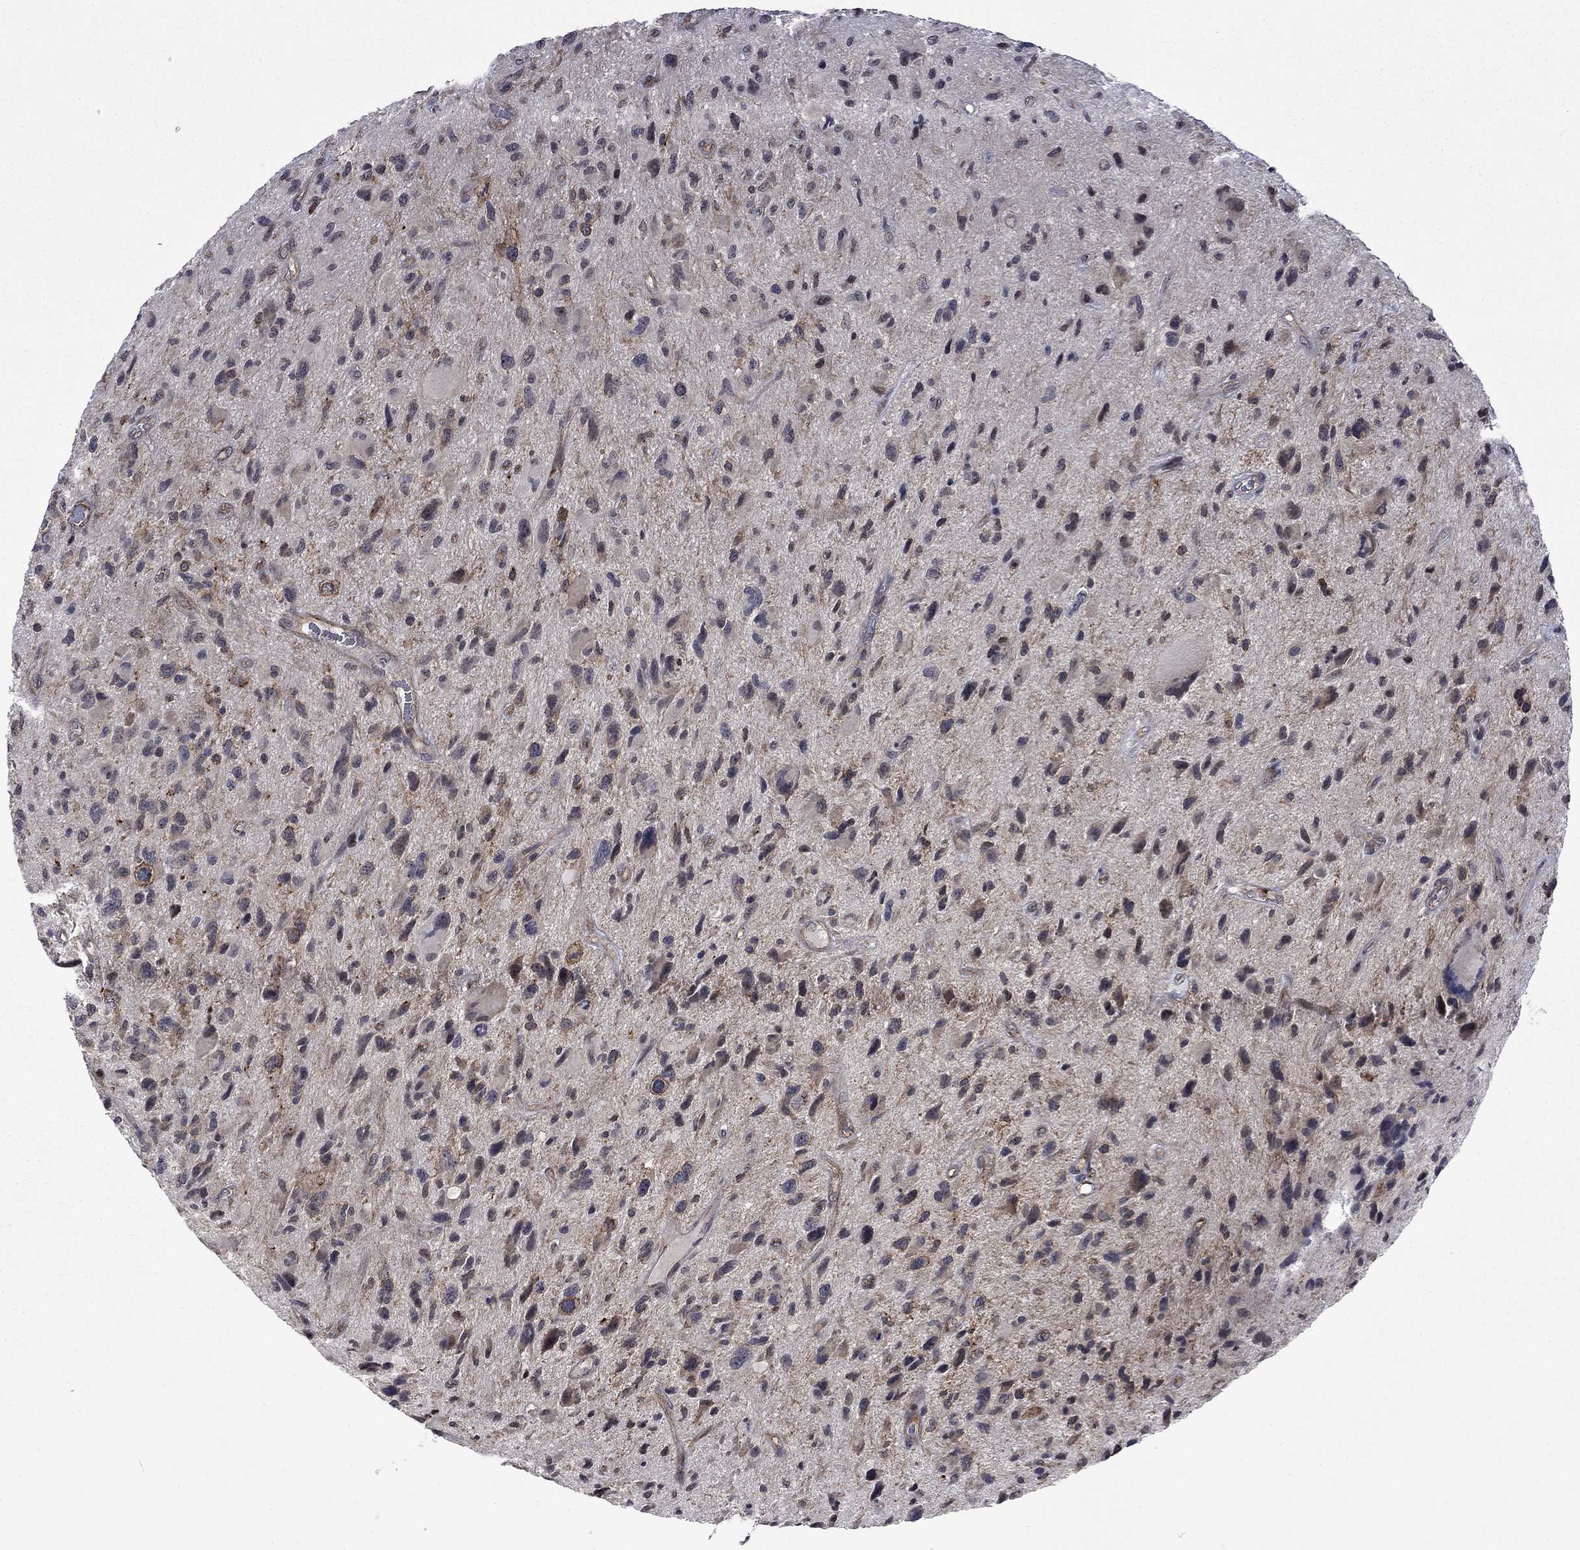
{"staining": {"intensity": "negative", "quantity": "none", "location": "none"}, "tissue": "glioma", "cell_type": "Tumor cells", "image_type": "cancer", "snomed": [{"axis": "morphology", "description": "Glioma, malignant, NOS"}, {"axis": "morphology", "description": "Glioma, malignant, High grade"}, {"axis": "topography", "description": "Brain"}], "caption": "Immunohistochemical staining of glioma reveals no significant staining in tumor cells.", "gene": "PPP1R9A", "patient": {"sex": "female", "age": 71}}